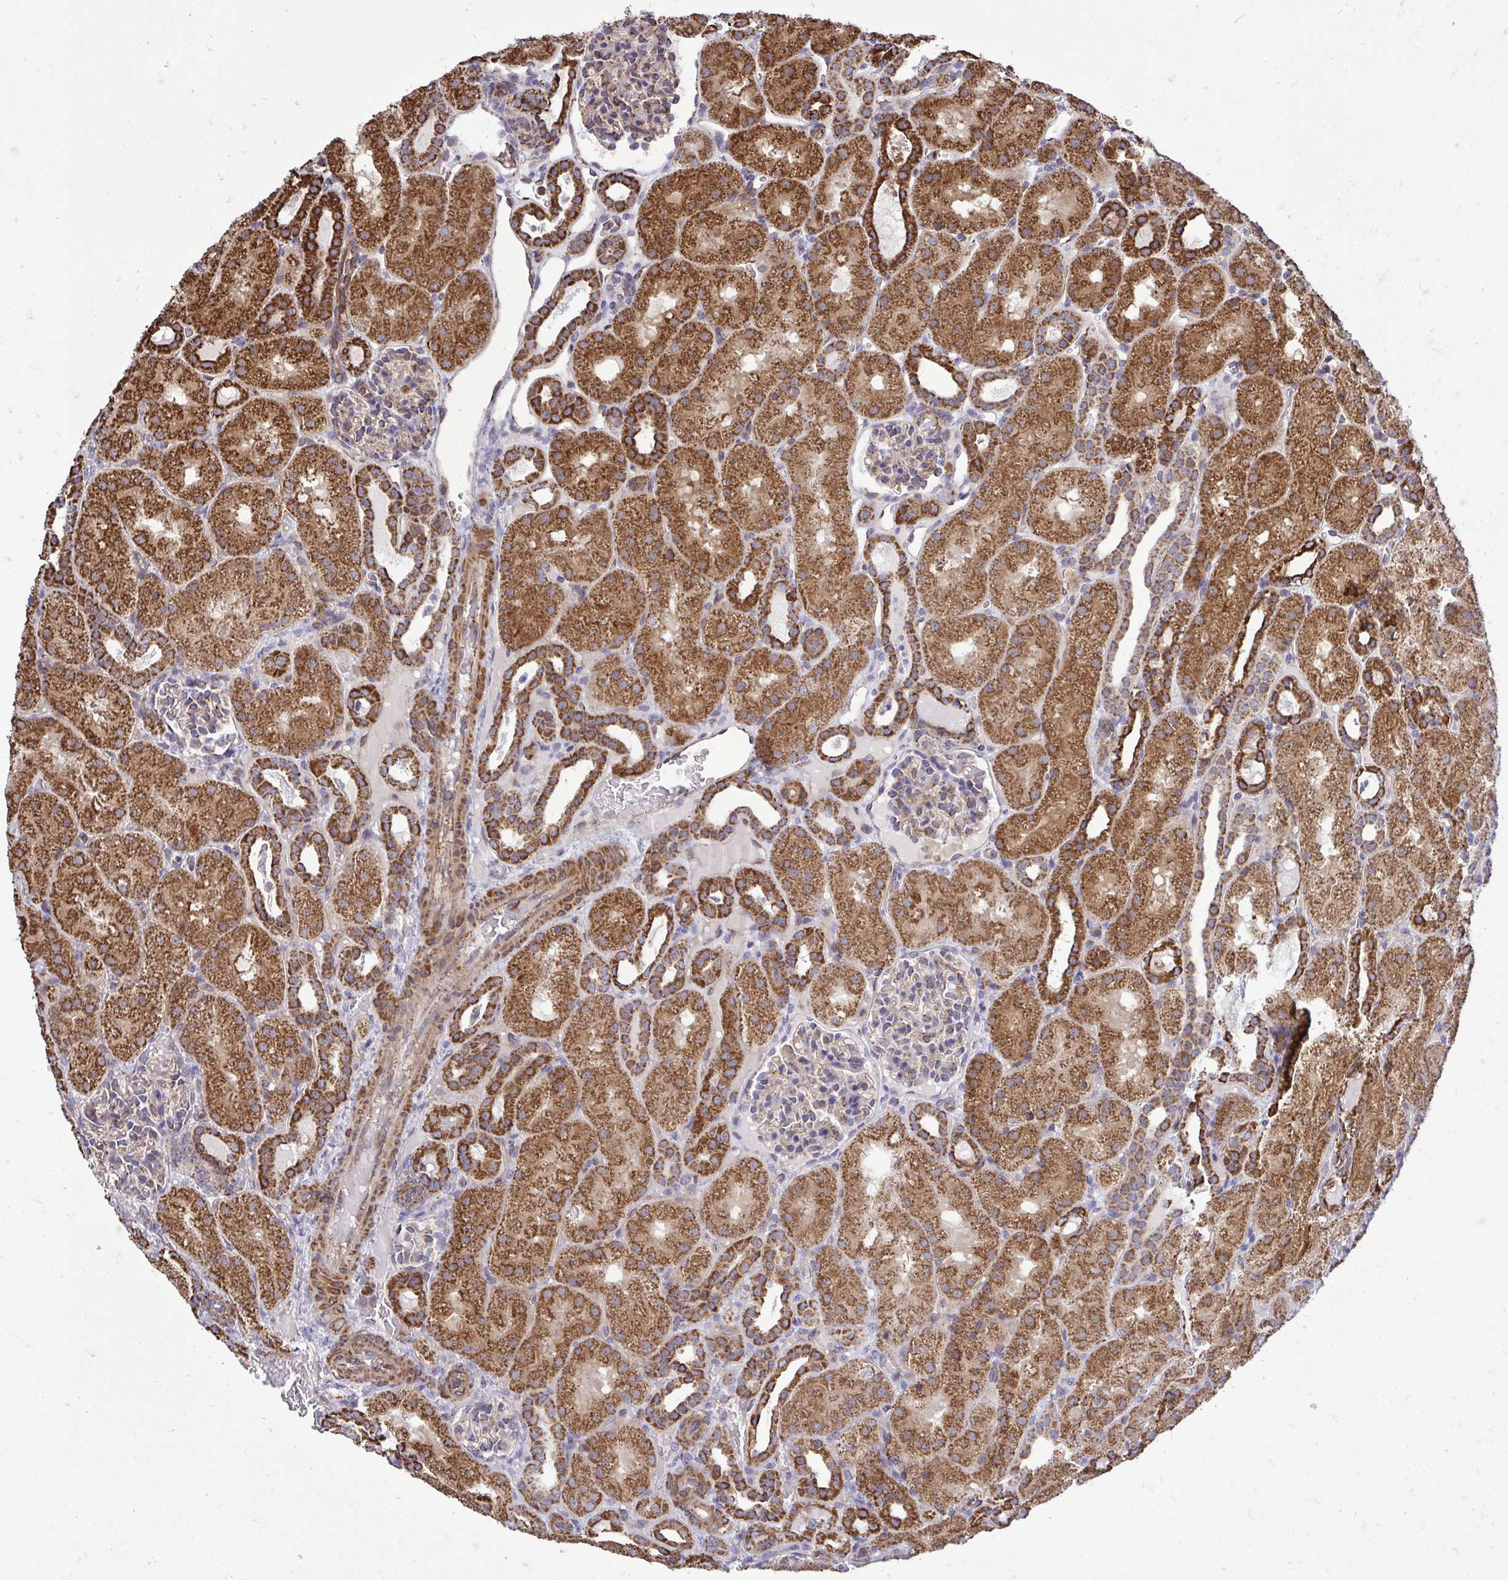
{"staining": {"intensity": "weak", "quantity": "25%-75%", "location": "cytoplasmic/membranous"}, "tissue": "kidney", "cell_type": "Cells in glomeruli", "image_type": "normal", "snomed": [{"axis": "morphology", "description": "Normal tissue, NOS"}, {"axis": "topography", "description": "Kidney"}], "caption": "Normal kidney shows weak cytoplasmic/membranous positivity in approximately 25%-75% of cells in glomeruli.", "gene": "UBE2C", "patient": {"sex": "male", "age": 2}}